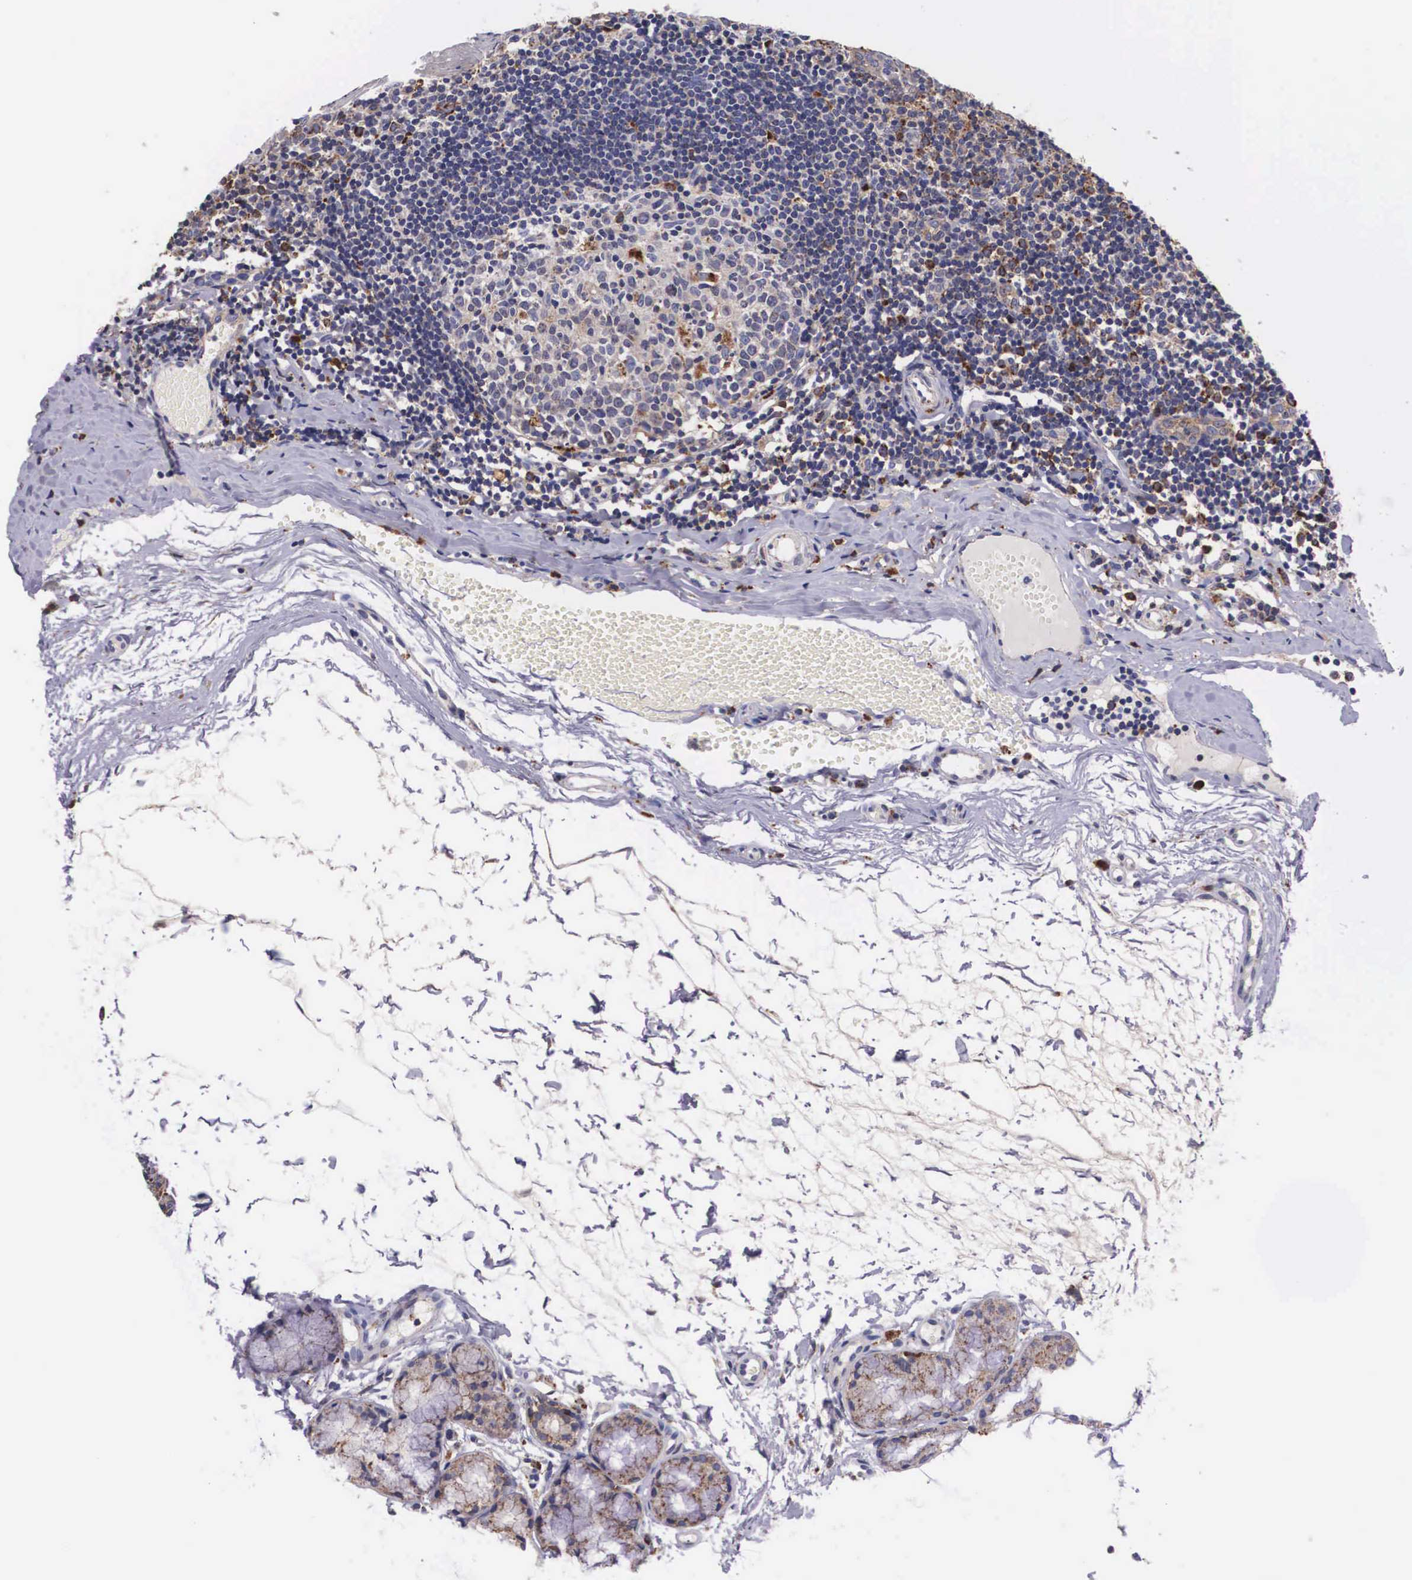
{"staining": {"intensity": "negative", "quantity": "none", "location": "none"}, "tissue": "tonsil", "cell_type": "Germinal center cells", "image_type": "normal", "snomed": [{"axis": "morphology", "description": "Normal tissue, NOS"}, {"axis": "topography", "description": "Tonsil"}], "caption": "The histopathology image shows no significant positivity in germinal center cells of tonsil.", "gene": "NAGA", "patient": {"sex": "female", "age": 41}}